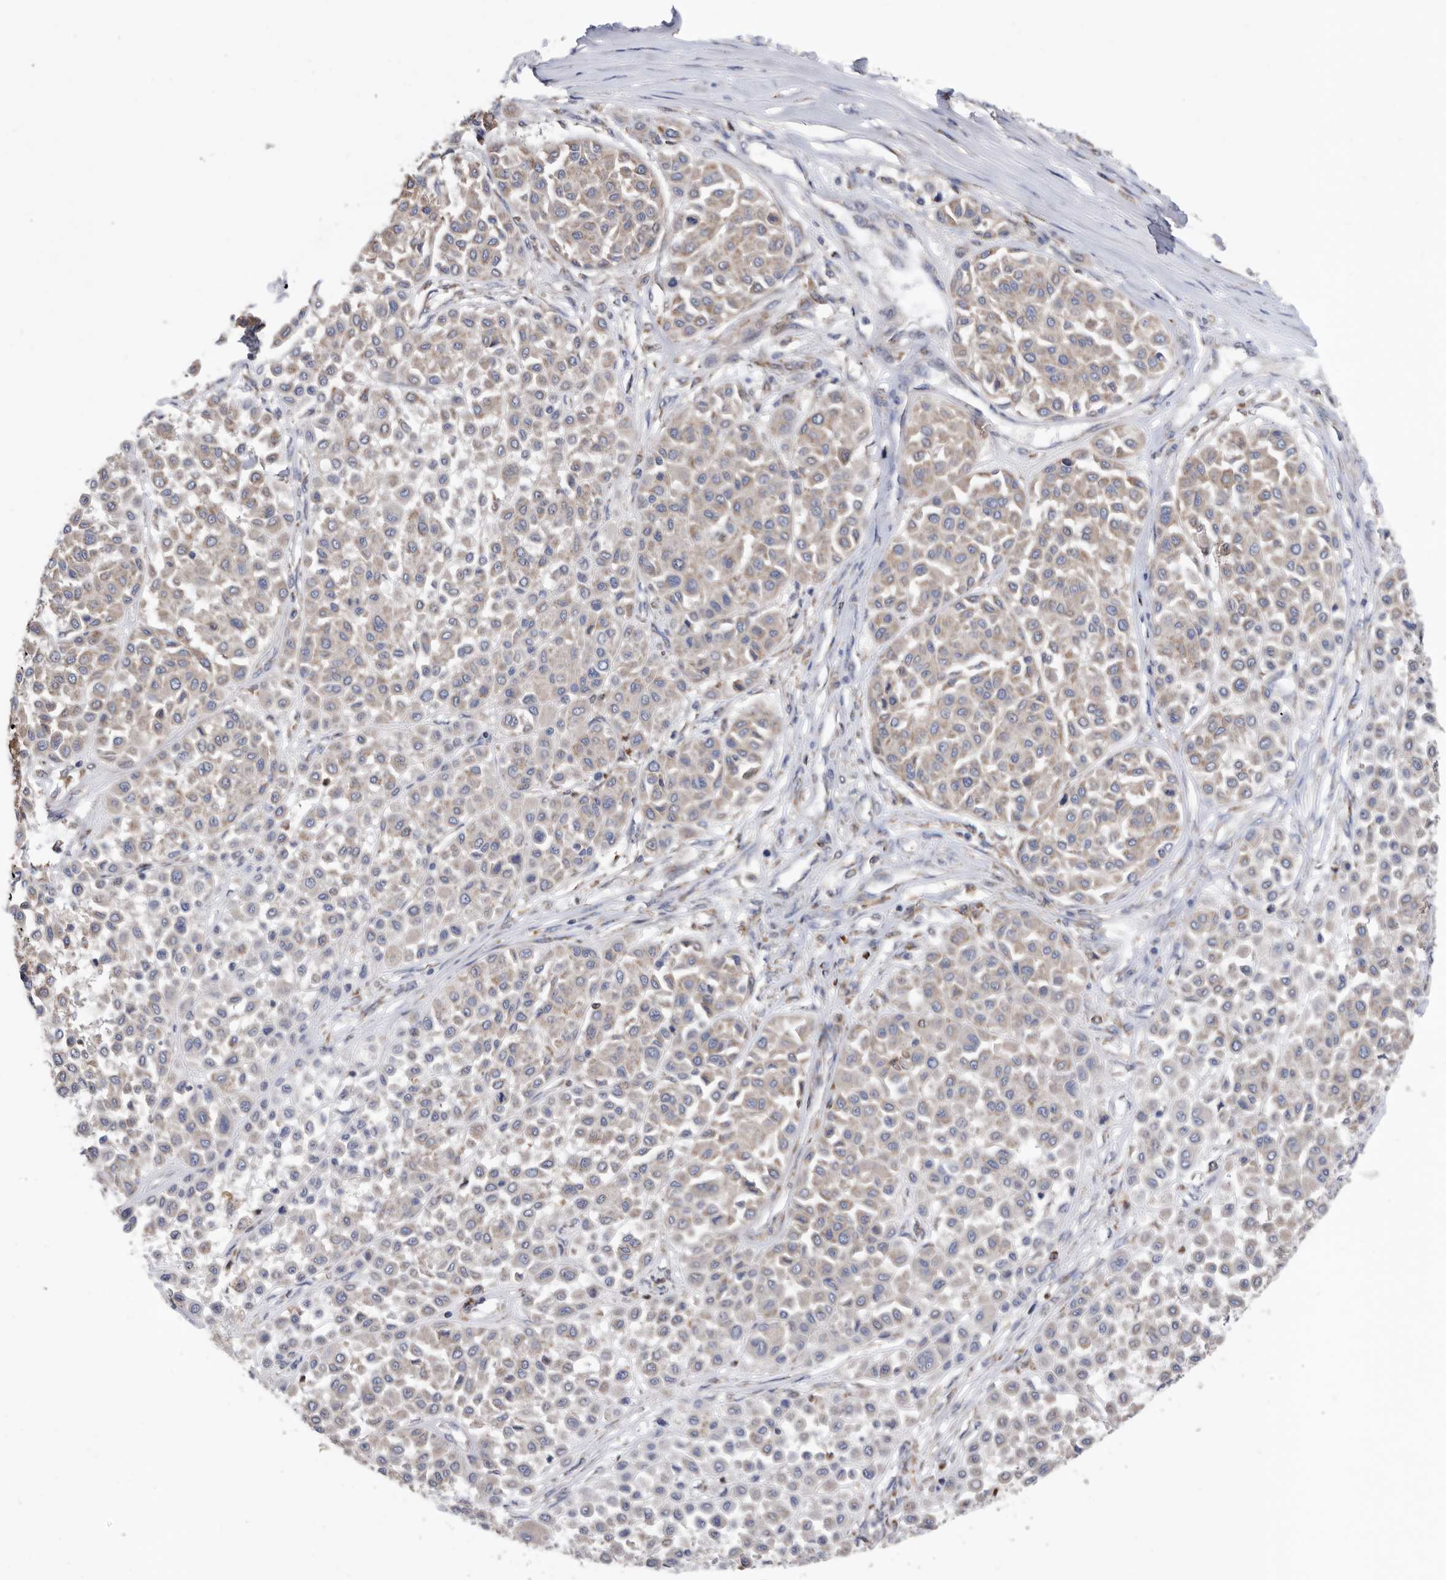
{"staining": {"intensity": "weak", "quantity": ">75%", "location": "cytoplasmic/membranous"}, "tissue": "melanoma", "cell_type": "Tumor cells", "image_type": "cancer", "snomed": [{"axis": "morphology", "description": "Malignant melanoma, Metastatic site"}, {"axis": "topography", "description": "Soft tissue"}], "caption": "Immunohistochemical staining of human malignant melanoma (metastatic site) shows weak cytoplasmic/membranous protein positivity in approximately >75% of tumor cells. The staining was performed using DAB, with brown indicating positive protein expression. Nuclei are stained blue with hematoxylin.", "gene": "CRISPLD2", "patient": {"sex": "male", "age": 41}}